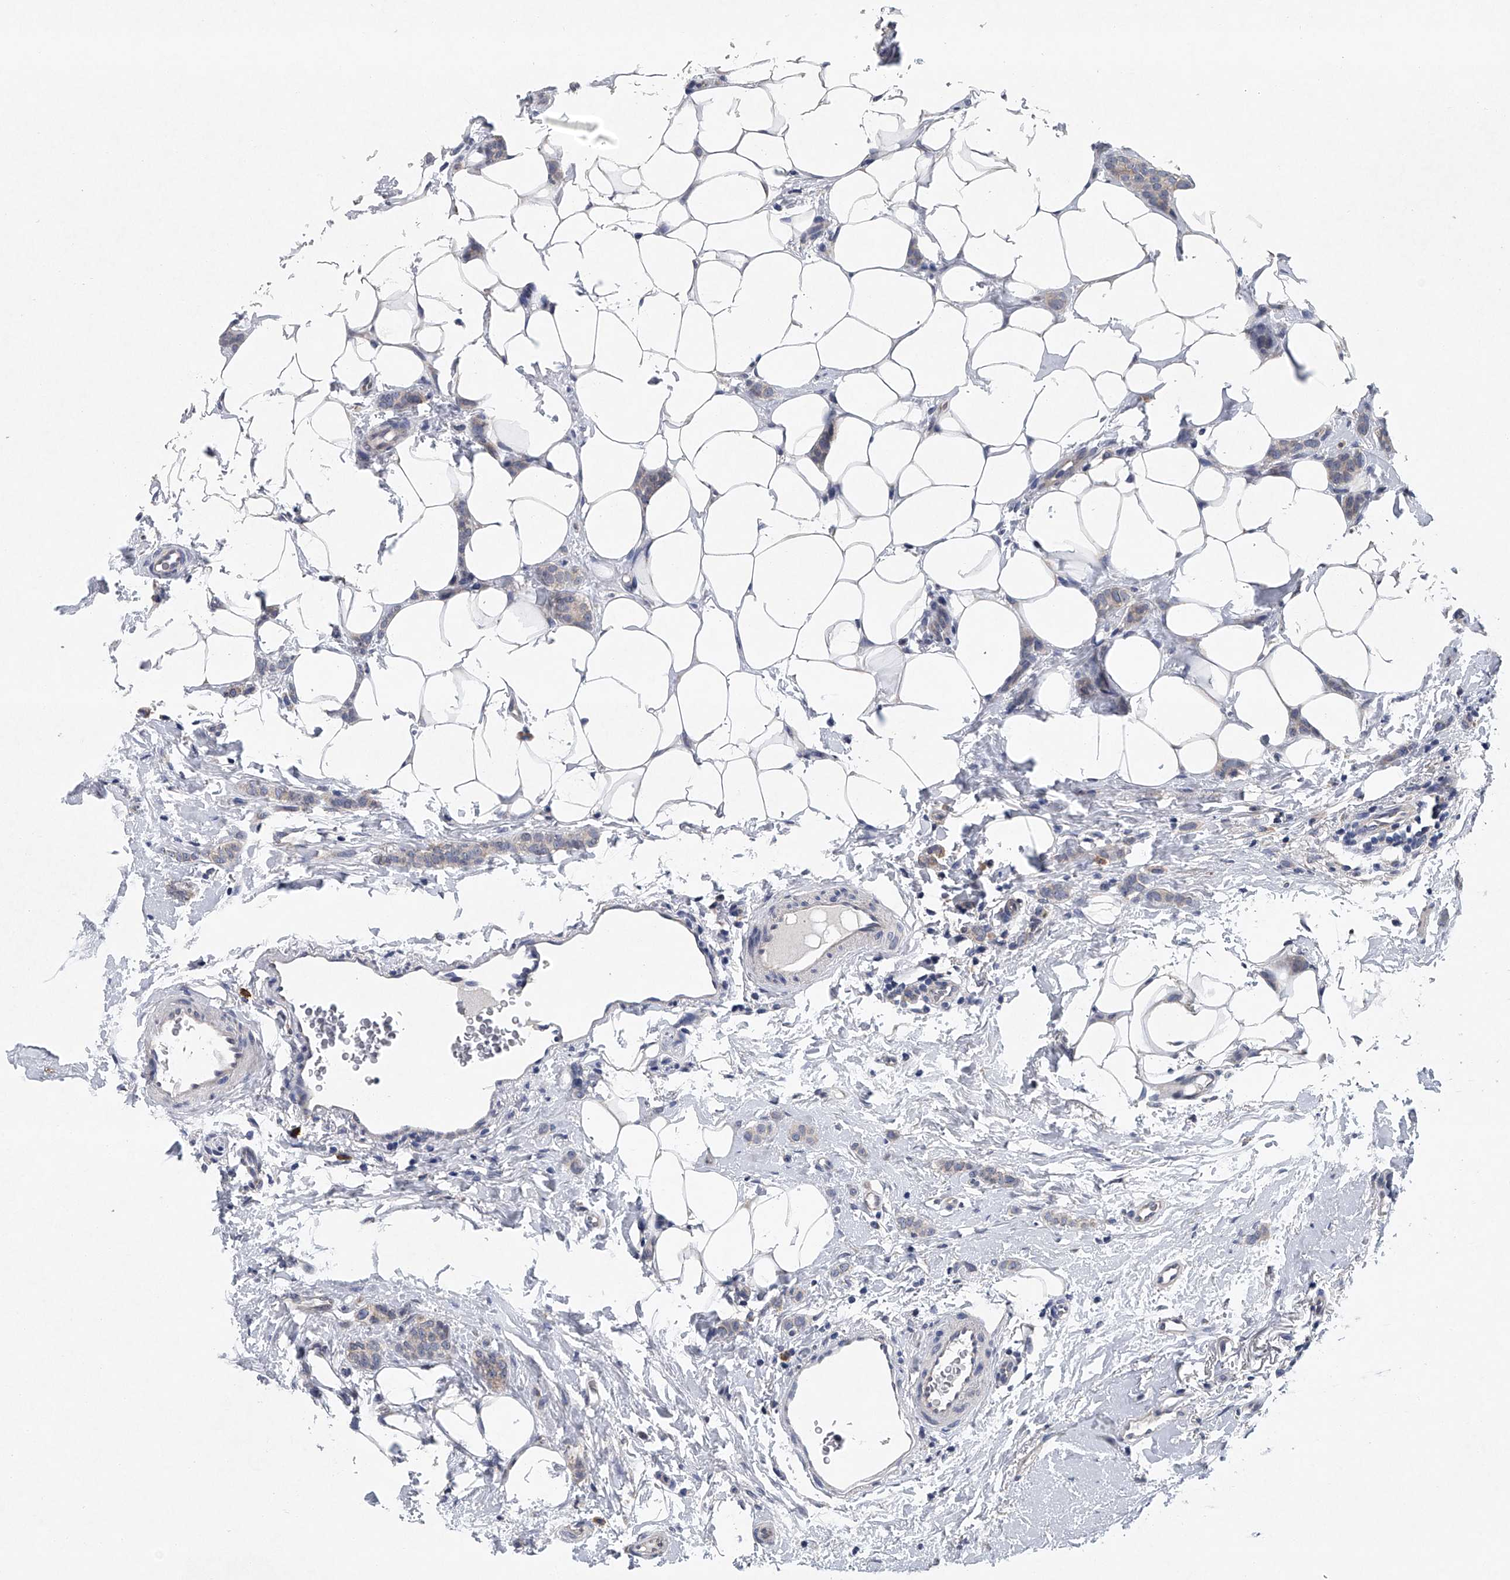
{"staining": {"intensity": "negative", "quantity": "none", "location": "none"}, "tissue": "breast cancer", "cell_type": "Tumor cells", "image_type": "cancer", "snomed": [{"axis": "morphology", "description": "Lobular carcinoma"}, {"axis": "topography", "description": "Skin"}, {"axis": "topography", "description": "Breast"}], "caption": "Breast lobular carcinoma was stained to show a protein in brown. There is no significant positivity in tumor cells. The staining was performed using DAB (3,3'-diaminobenzidine) to visualize the protein expression in brown, while the nuclei were stained in blue with hematoxylin (Magnification: 20x).", "gene": "RNF5", "patient": {"sex": "female", "age": 46}}